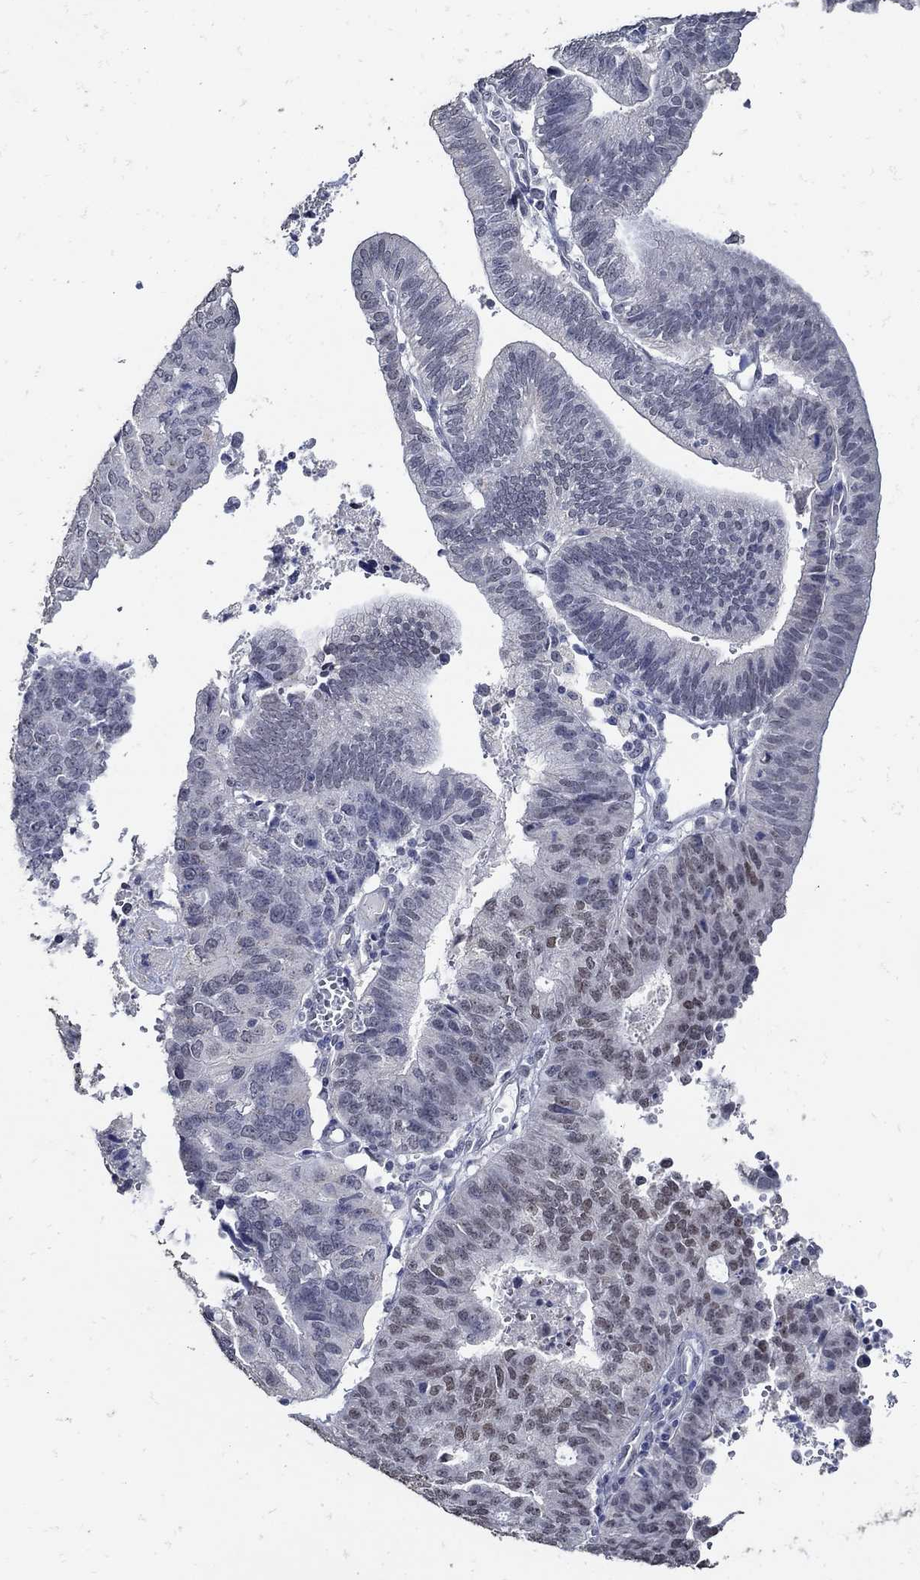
{"staining": {"intensity": "weak", "quantity": "<25%", "location": "nuclear"}, "tissue": "endometrial cancer", "cell_type": "Tumor cells", "image_type": "cancer", "snomed": [{"axis": "morphology", "description": "Adenocarcinoma, NOS"}, {"axis": "topography", "description": "Endometrium"}], "caption": "The immunohistochemistry micrograph has no significant positivity in tumor cells of adenocarcinoma (endometrial) tissue.", "gene": "KCNN3", "patient": {"sex": "female", "age": 82}}